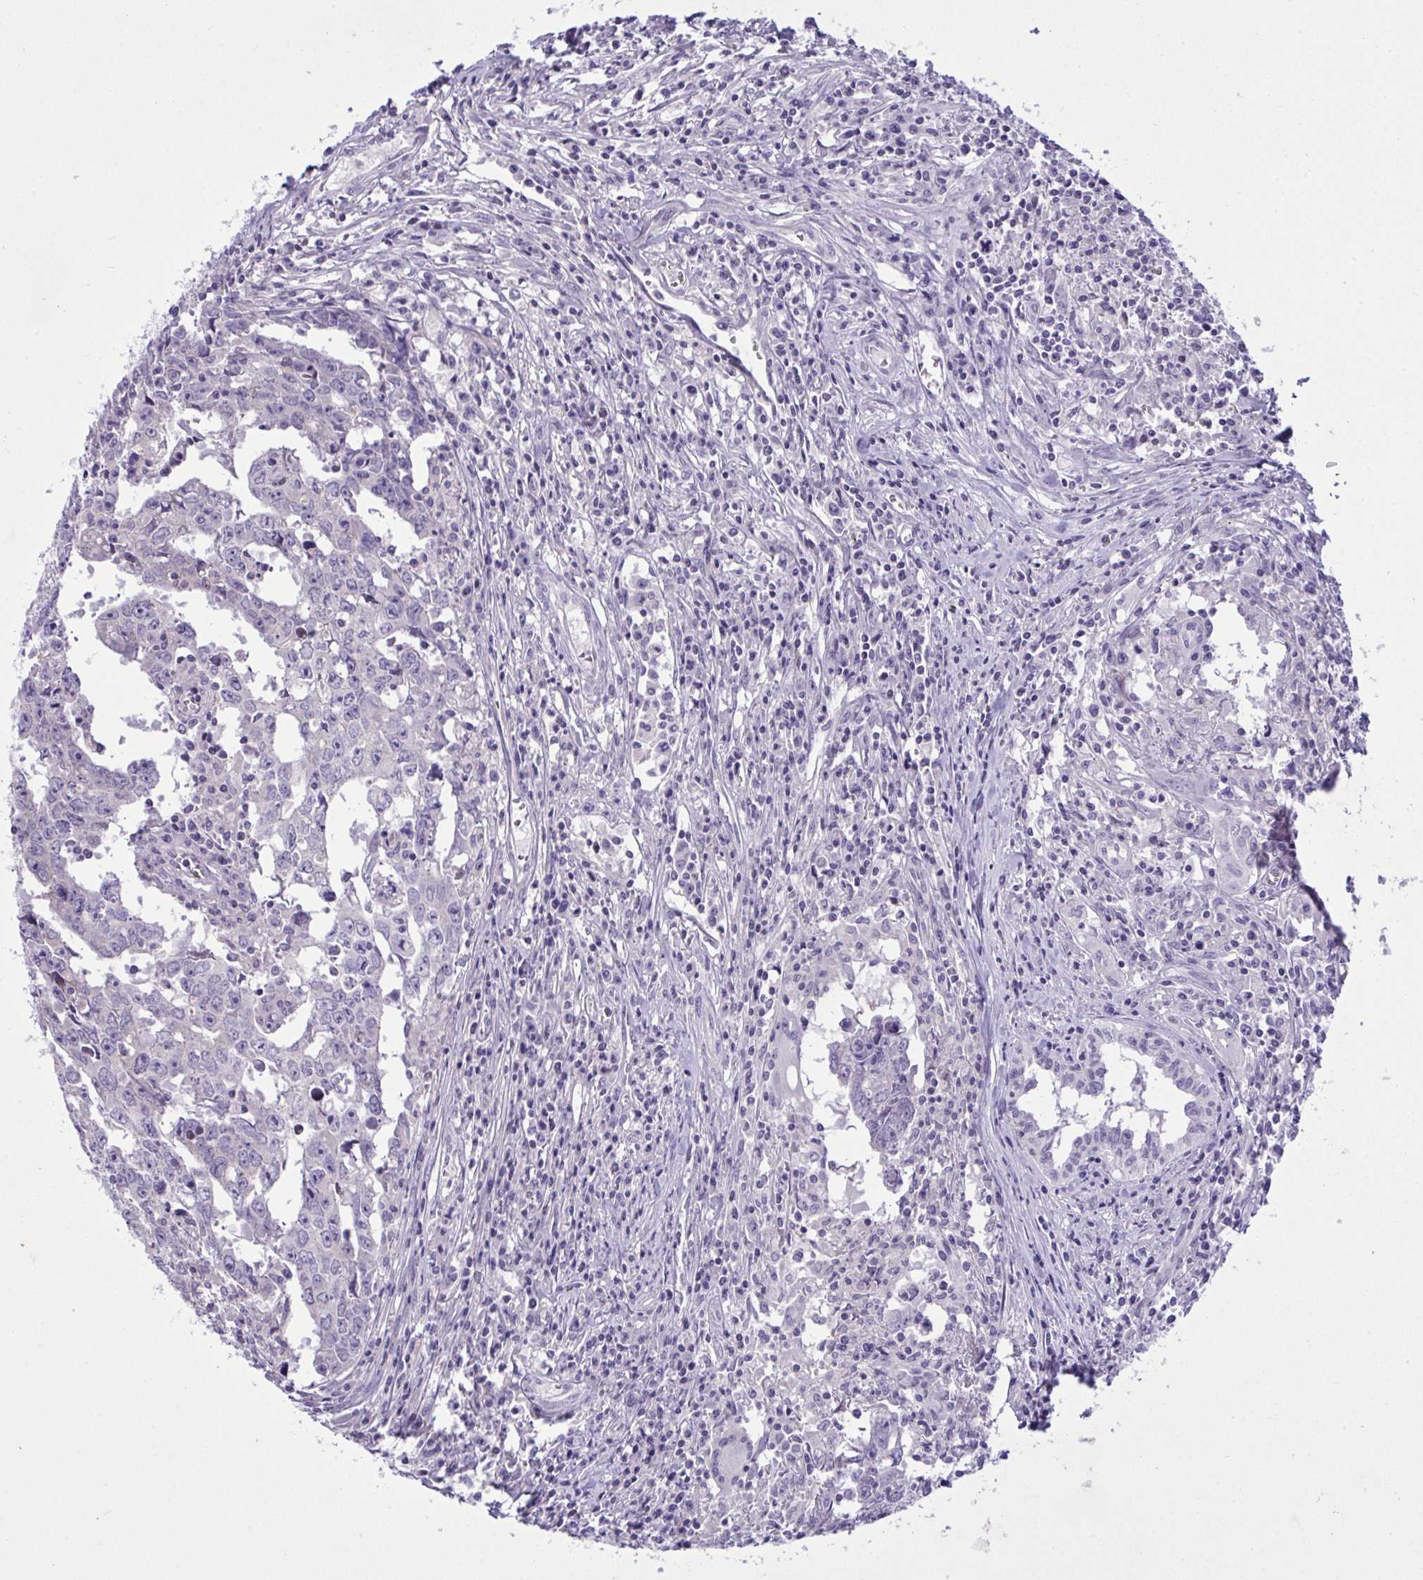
{"staining": {"intensity": "negative", "quantity": "none", "location": "none"}, "tissue": "testis cancer", "cell_type": "Tumor cells", "image_type": "cancer", "snomed": [{"axis": "morphology", "description": "Carcinoma, Embryonal, NOS"}, {"axis": "topography", "description": "Testis"}], "caption": "Protein analysis of embryonal carcinoma (testis) reveals no significant expression in tumor cells. (DAB immunohistochemistry (IHC) with hematoxylin counter stain).", "gene": "WDR97", "patient": {"sex": "male", "age": 22}}